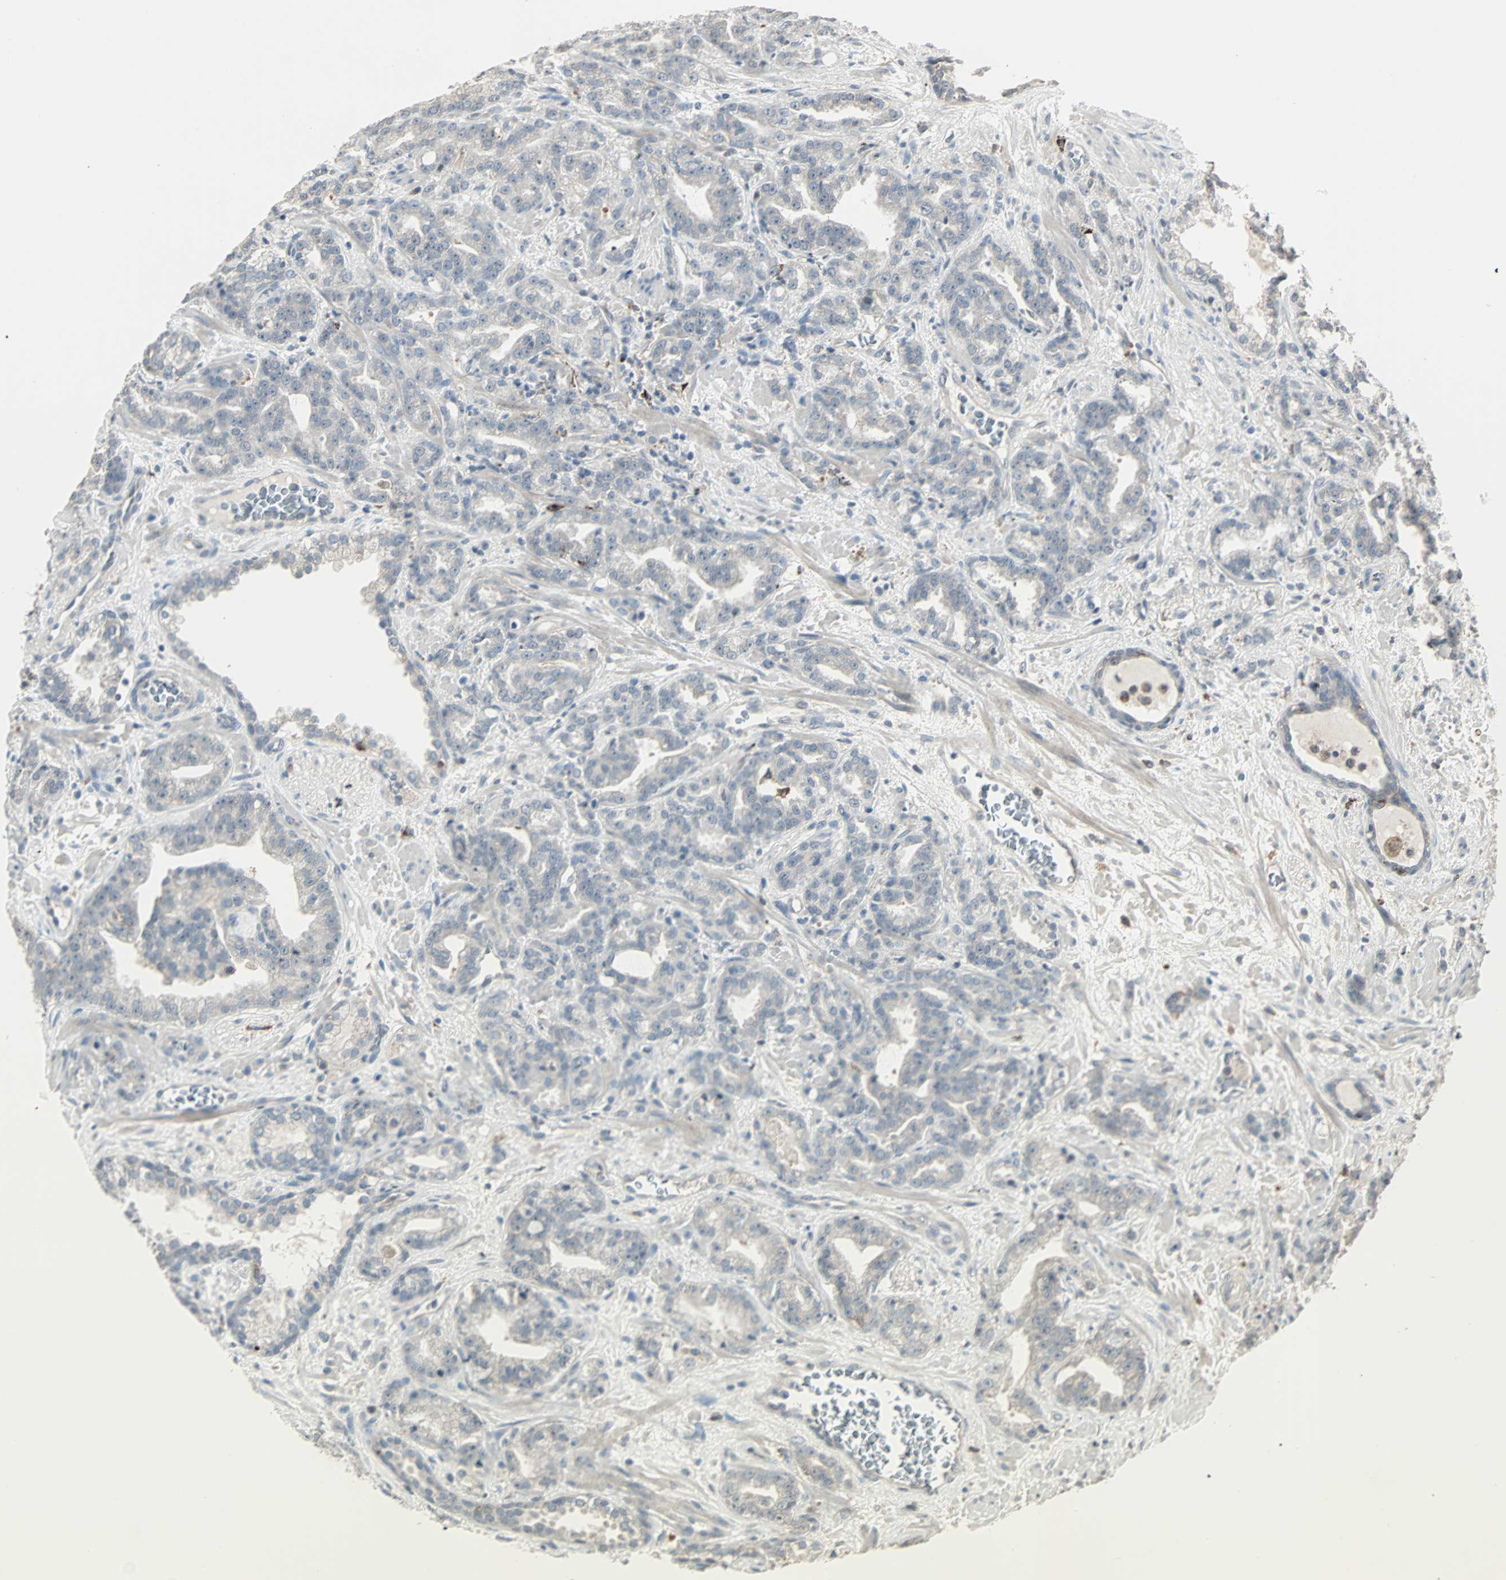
{"staining": {"intensity": "weak", "quantity": ">75%", "location": "cytoplasmic/membranous,nuclear"}, "tissue": "prostate cancer", "cell_type": "Tumor cells", "image_type": "cancer", "snomed": [{"axis": "morphology", "description": "Adenocarcinoma, Low grade"}, {"axis": "topography", "description": "Prostate"}], "caption": "Immunohistochemistry (DAB) staining of adenocarcinoma (low-grade) (prostate) displays weak cytoplasmic/membranous and nuclear protein staining in approximately >75% of tumor cells.", "gene": "KDM4A", "patient": {"sex": "male", "age": 63}}